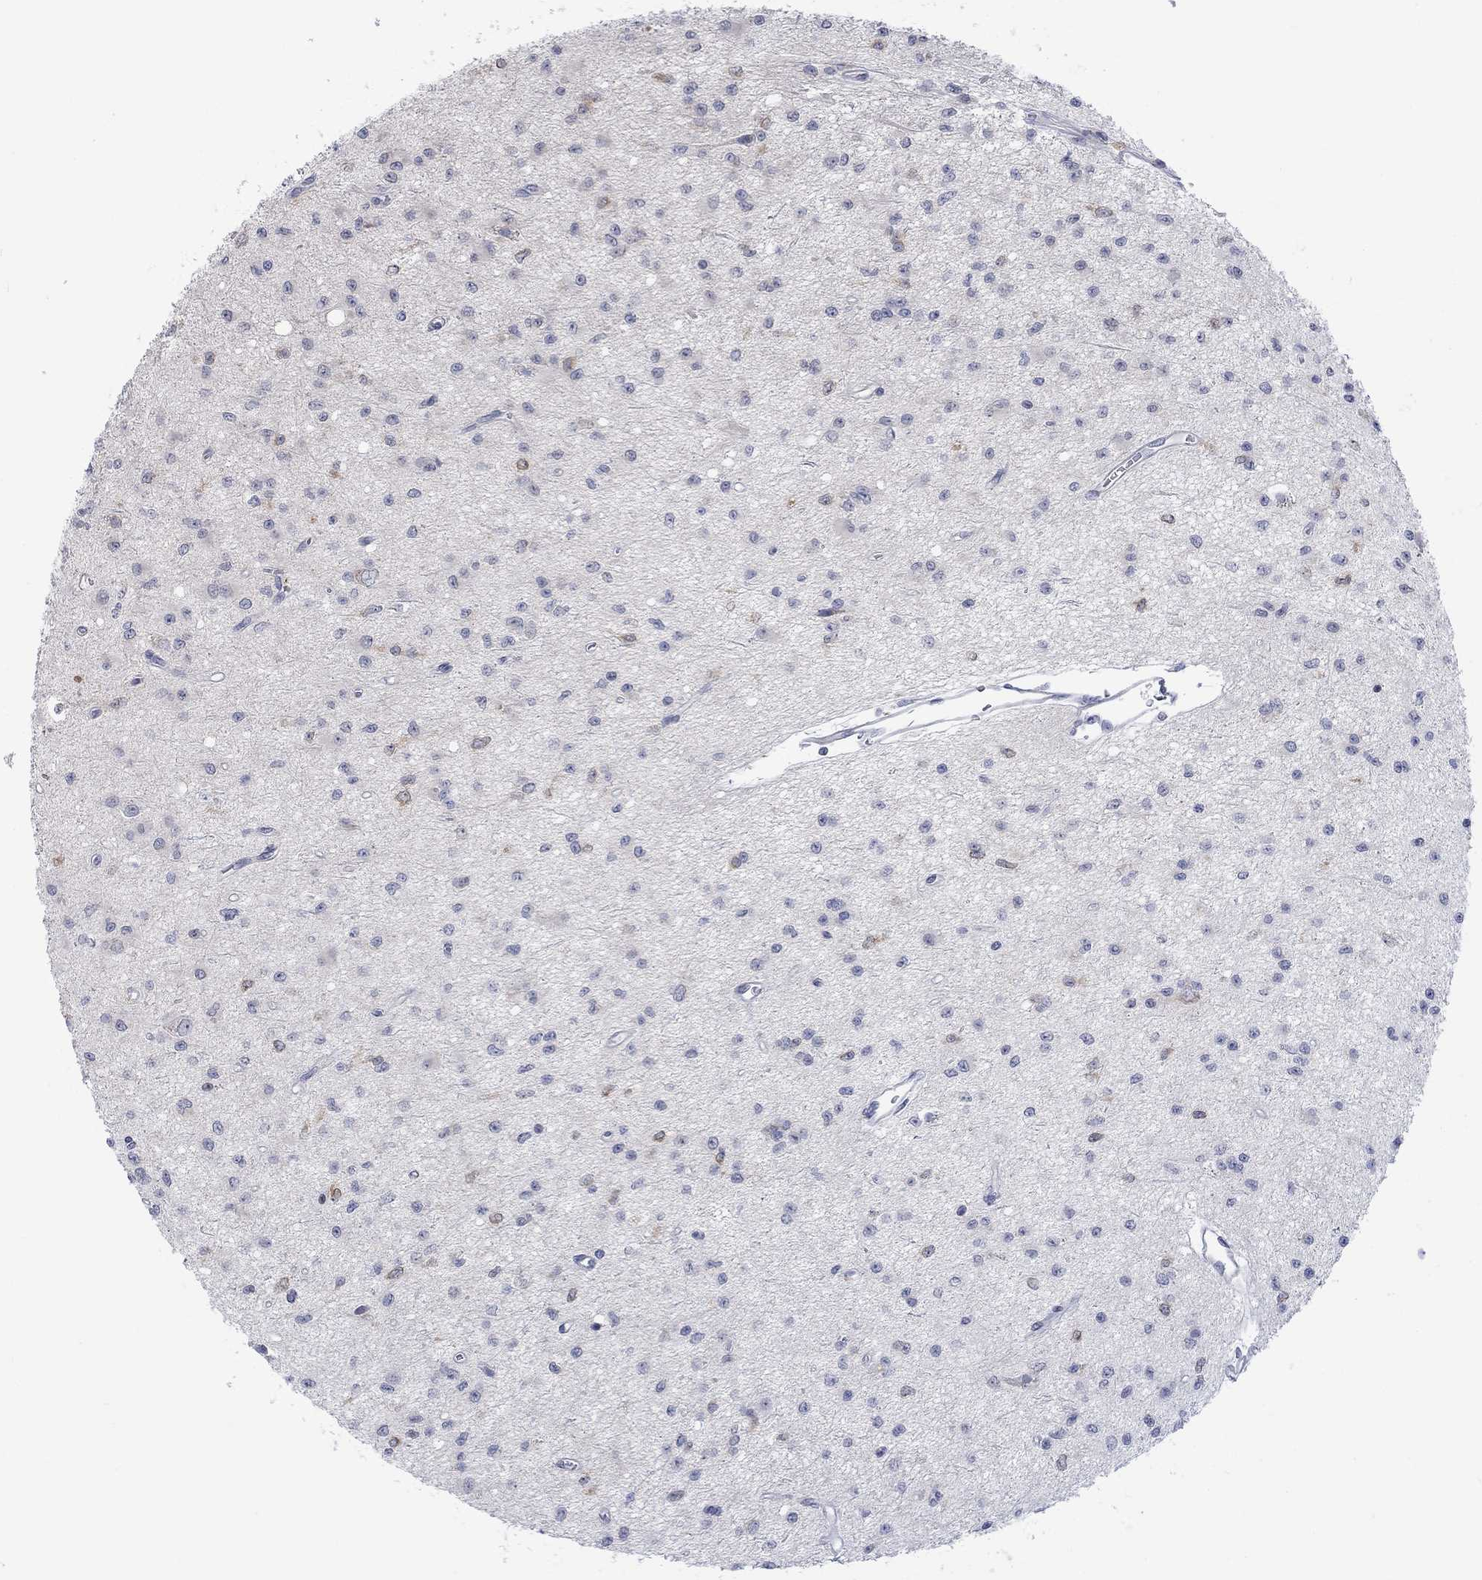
{"staining": {"intensity": "strong", "quantity": "<25%", "location": "cytoplasmic/membranous"}, "tissue": "glioma", "cell_type": "Tumor cells", "image_type": "cancer", "snomed": [{"axis": "morphology", "description": "Glioma, malignant, Low grade"}, {"axis": "topography", "description": "Brain"}], "caption": "Protein staining shows strong cytoplasmic/membranous expression in approximately <25% of tumor cells in glioma. (Stains: DAB (3,3'-diaminobenzidine) in brown, nuclei in blue, Microscopy: brightfield microscopy at high magnification).", "gene": "DCX", "patient": {"sex": "female", "age": 45}}